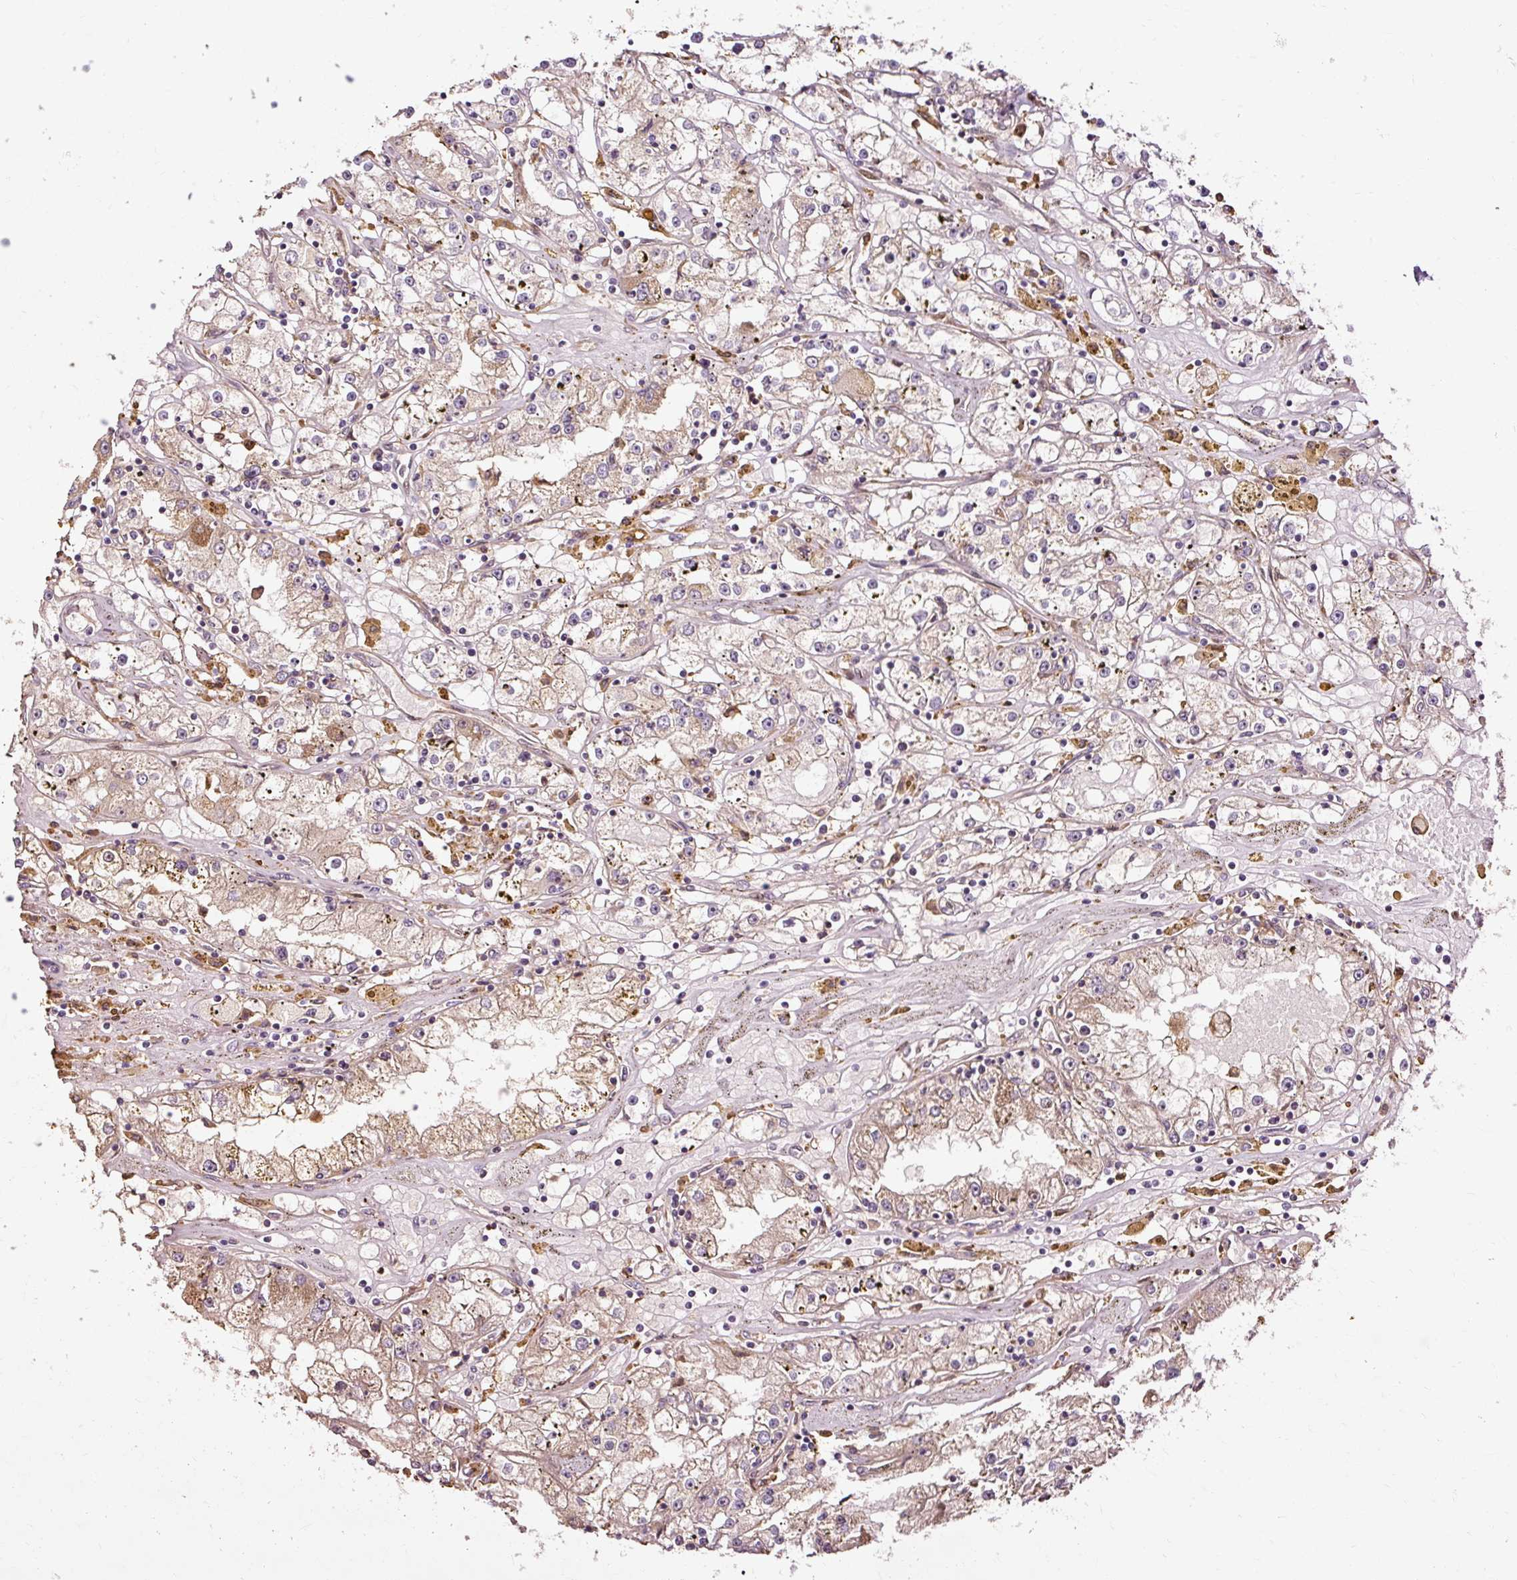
{"staining": {"intensity": "moderate", "quantity": "<25%", "location": "cytoplasmic/membranous"}, "tissue": "renal cancer", "cell_type": "Tumor cells", "image_type": "cancer", "snomed": [{"axis": "morphology", "description": "Adenocarcinoma, NOS"}, {"axis": "topography", "description": "Kidney"}], "caption": "DAB (3,3'-diaminobenzidine) immunohistochemical staining of renal cancer (adenocarcinoma) exhibits moderate cytoplasmic/membranous protein staining in about <25% of tumor cells.", "gene": "NAPA", "patient": {"sex": "male", "age": 68}}